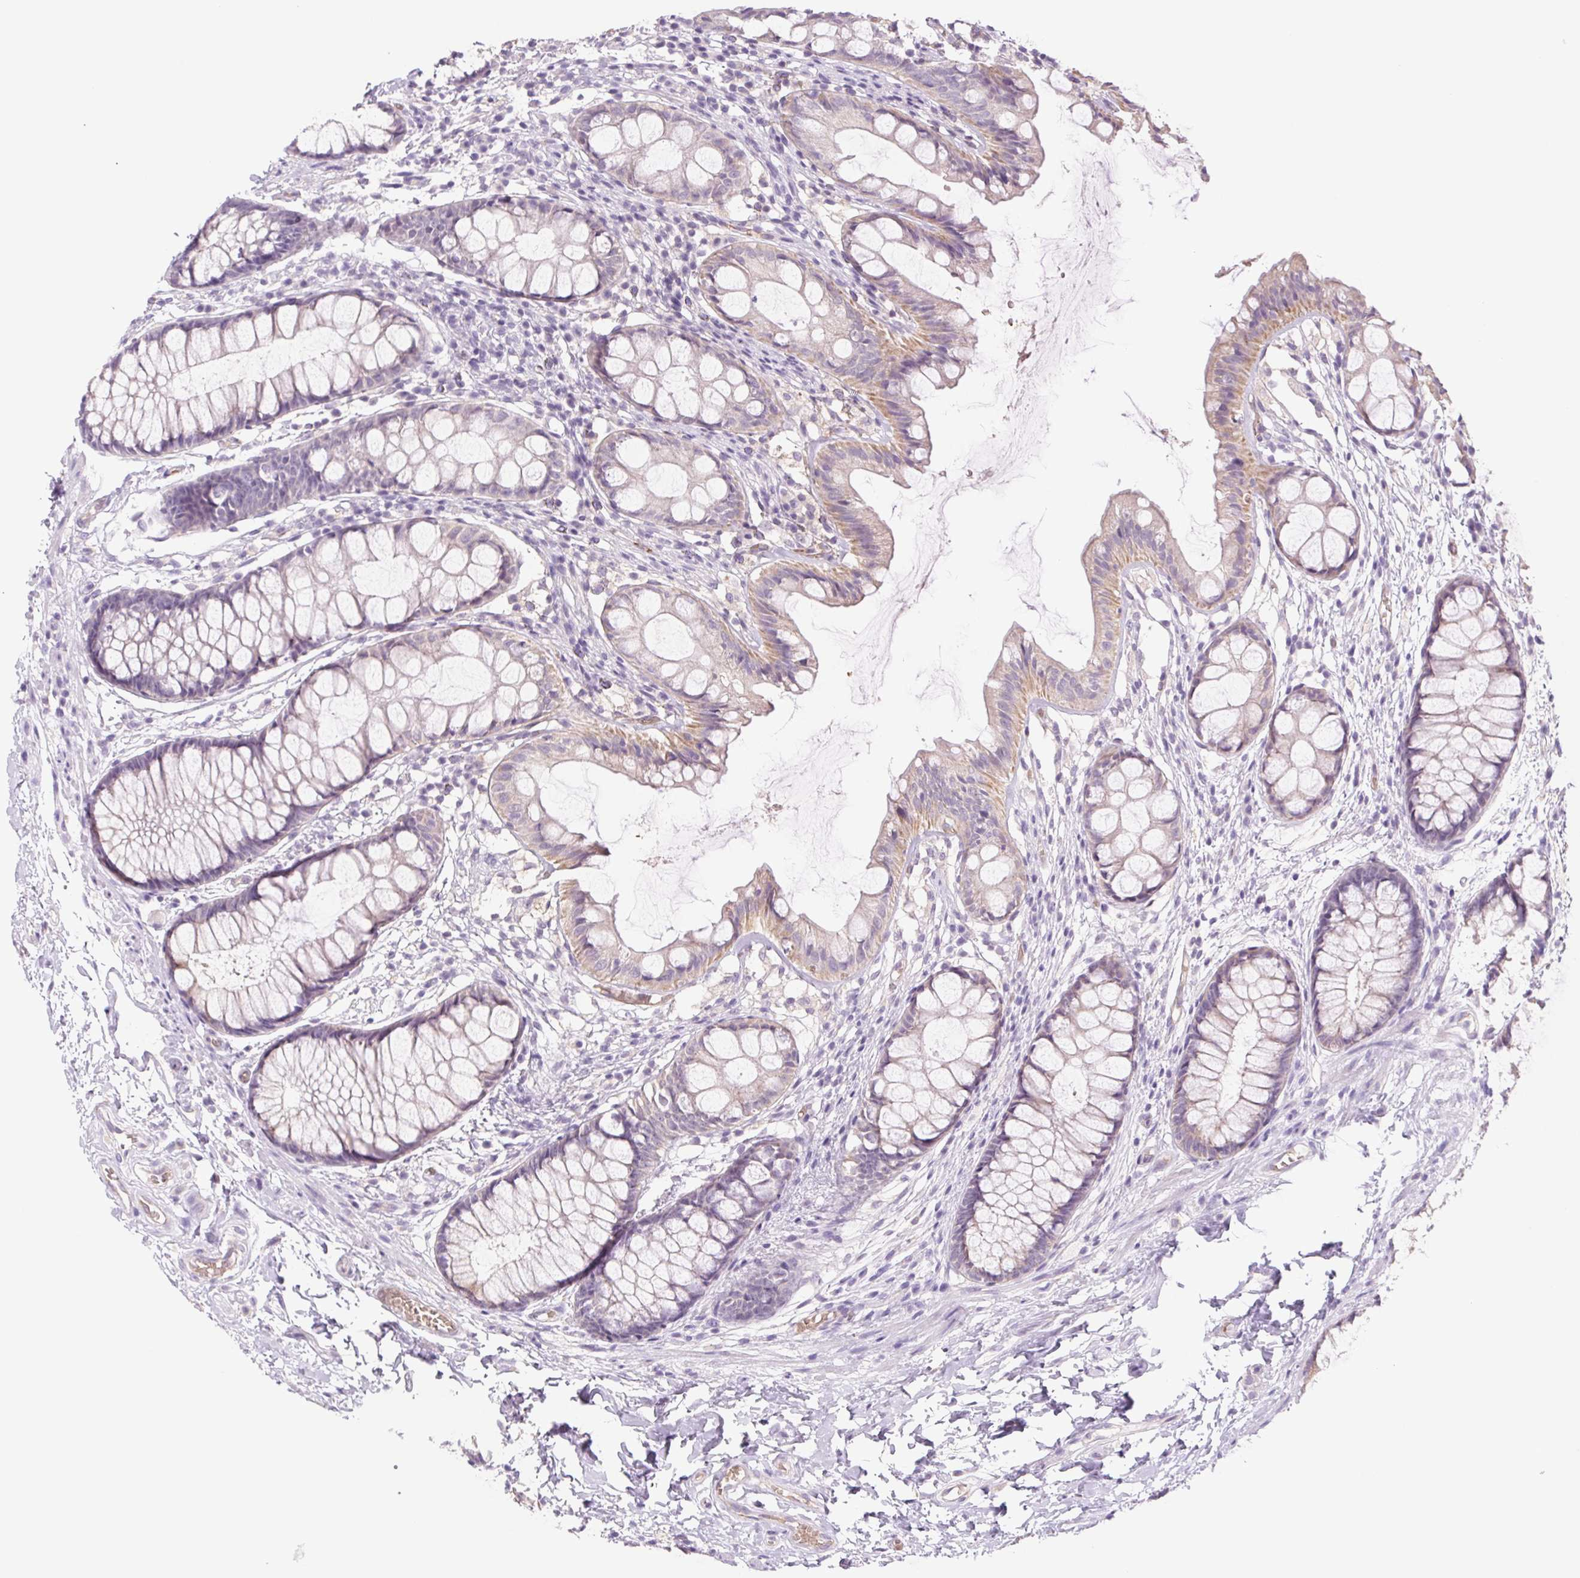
{"staining": {"intensity": "weak", "quantity": "25%-75%", "location": "cytoplasmic/membranous"}, "tissue": "rectum", "cell_type": "Glandular cells", "image_type": "normal", "snomed": [{"axis": "morphology", "description": "Normal tissue, NOS"}, {"axis": "topography", "description": "Rectum"}], "caption": "Immunohistochemical staining of normal human rectum exhibits weak cytoplasmic/membranous protein positivity in approximately 25%-75% of glandular cells.", "gene": "IGFL3", "patient": {"sex": "female", "age": 62}}